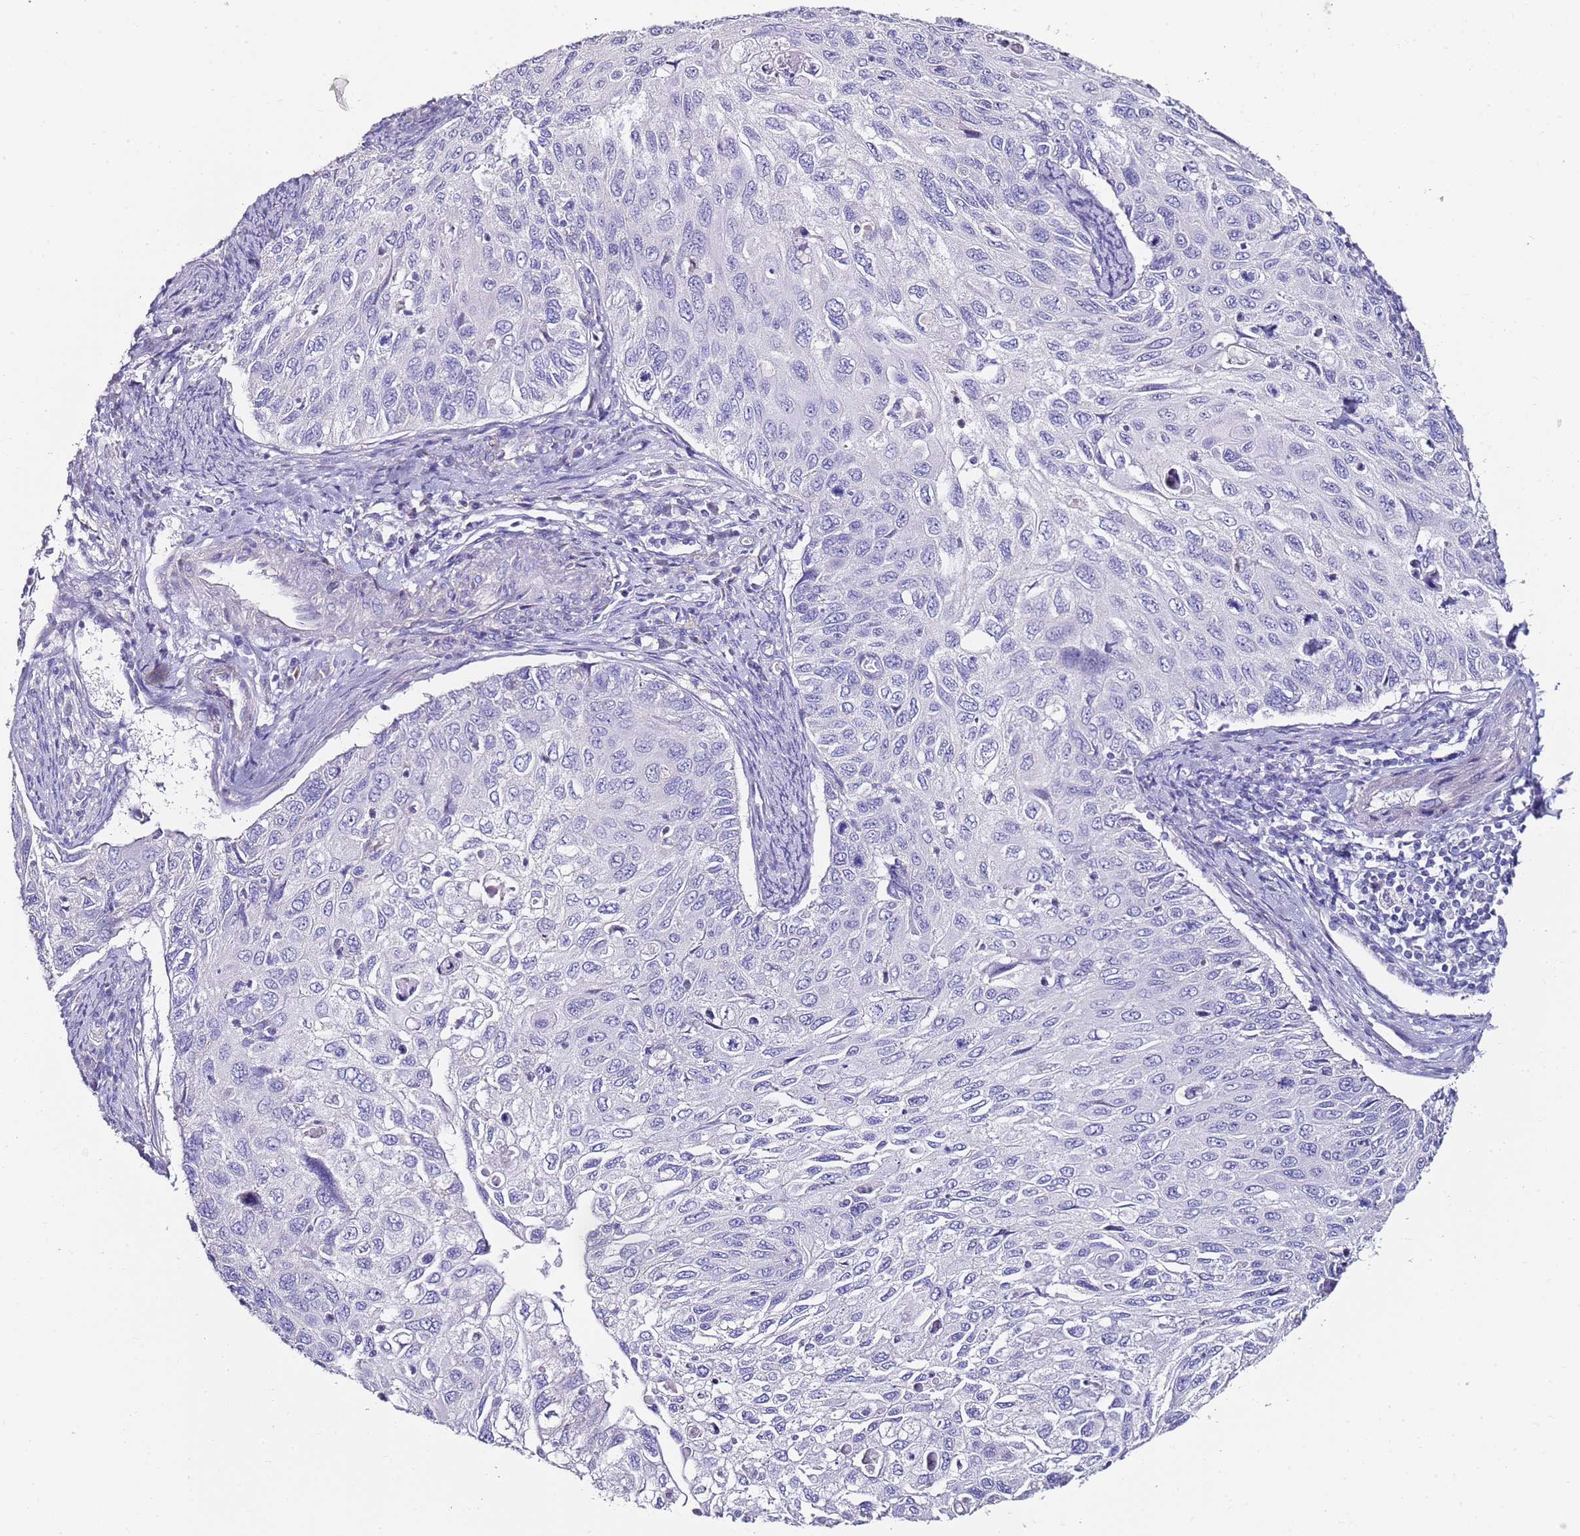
{"staining": {"intensity": "negative", "quantity": "none", "location": "none"}, "tissue": "cervical cancer", "cell_type": "Tumor cells", "image_type": "cancer", "snomed": [{"axis": "morphology", "description": "Squamous cell carcinoma, NOS"}, {"axis": "topography", "description": "Cervix"}], "caption": "Immunohistochemistry image of neoplastic tissue: cervical cancer stained with DAB (3,3'-diaminobenzidine) shows no significant protein expression in tumor cells.", "gene": "MYBPC3", "patient": {"sex": "female", "age": 70}}